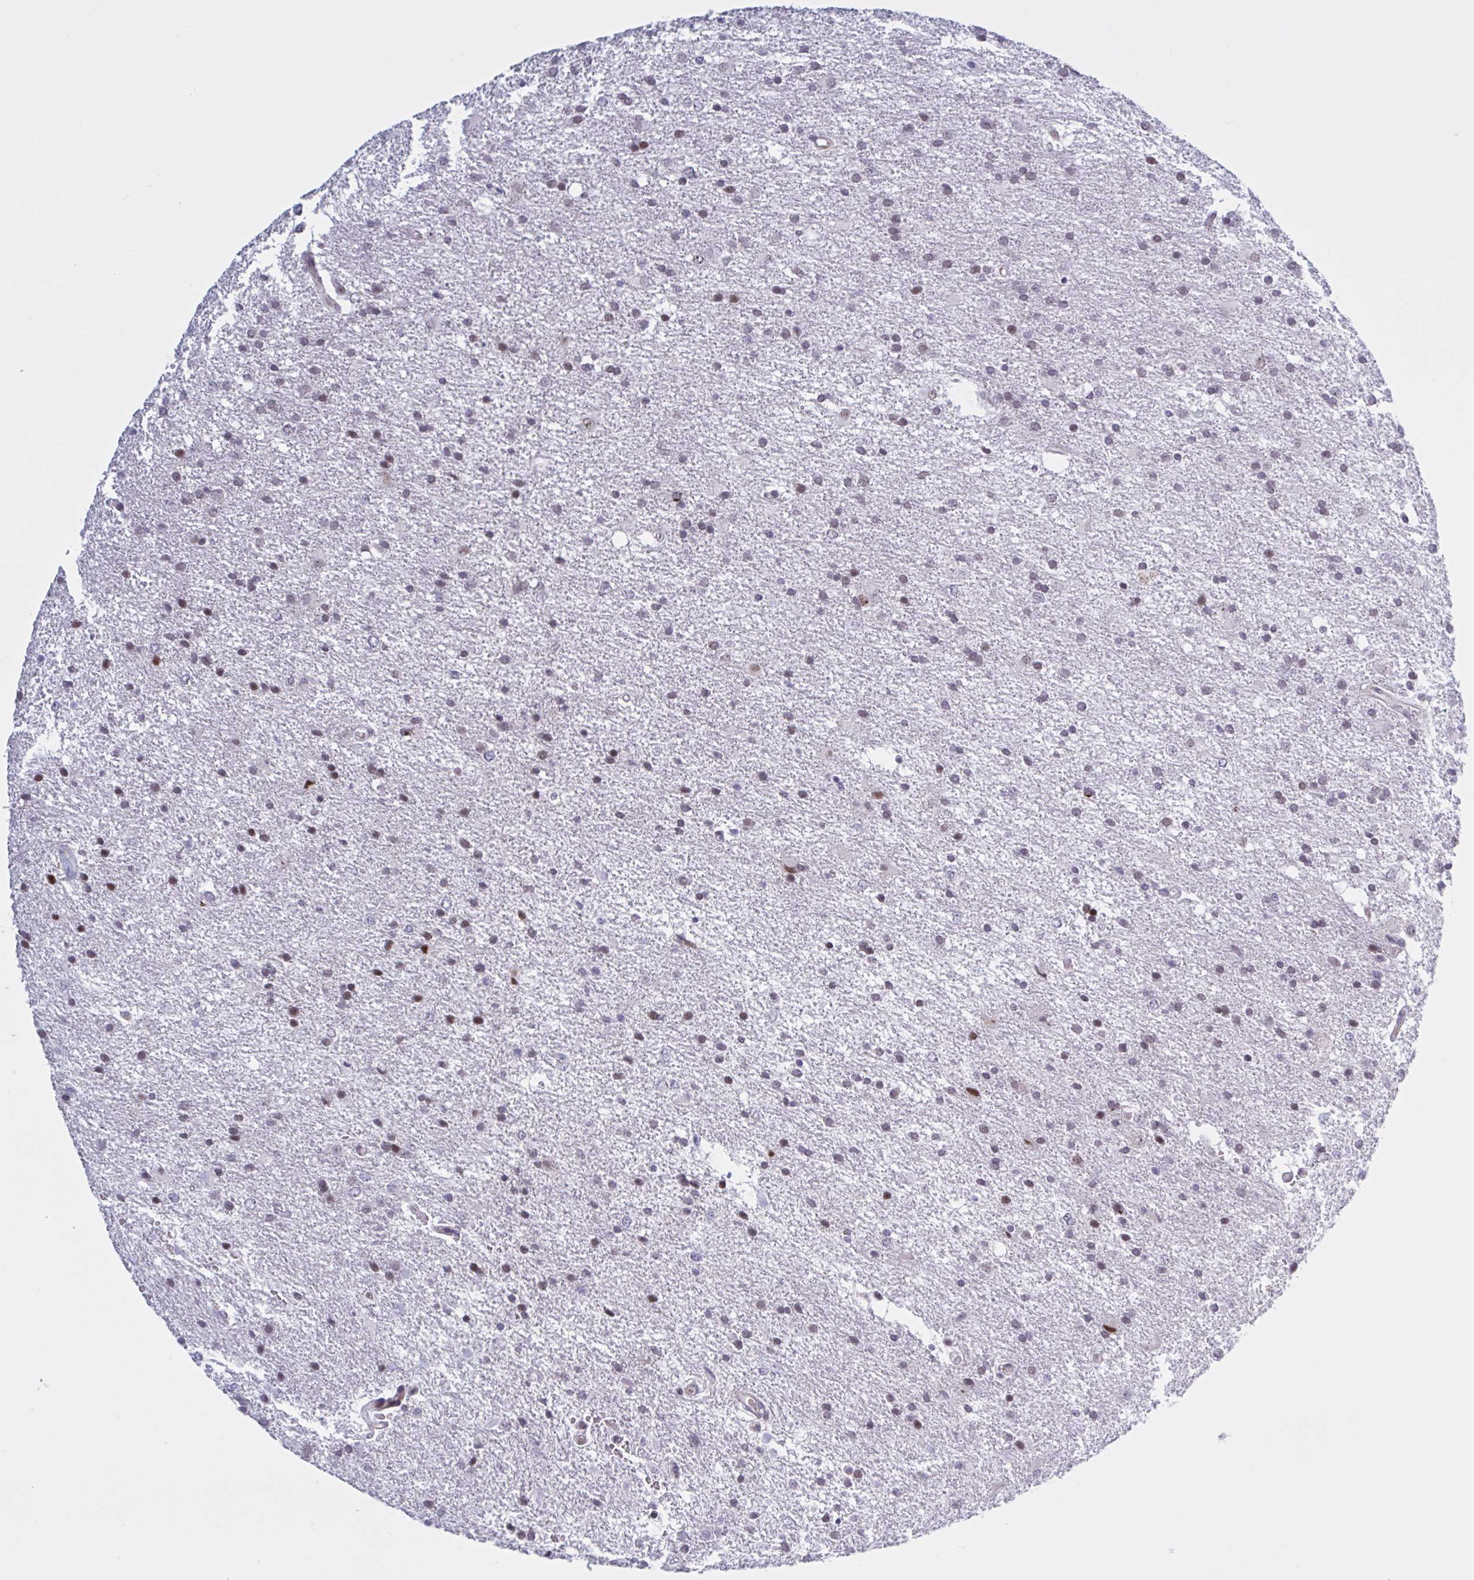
{"staining": {"intensity": "negative", "quantity": "none", "location": "none"}, "tissue": "glioma", "cell_type": "Tumor cells", "image_type": "cancer", "snomed": [{"axis": "morphology", "description": "Glioma, malignant, High grade"}, {"axis": "topography", "description": "Brain"}], "caption": "Glioma stained for a protein using immunohistochemistry demonstrates no expression tumor cells.", "gene": "PRMT6", "patient": {"sex": "male", "age": 68}}